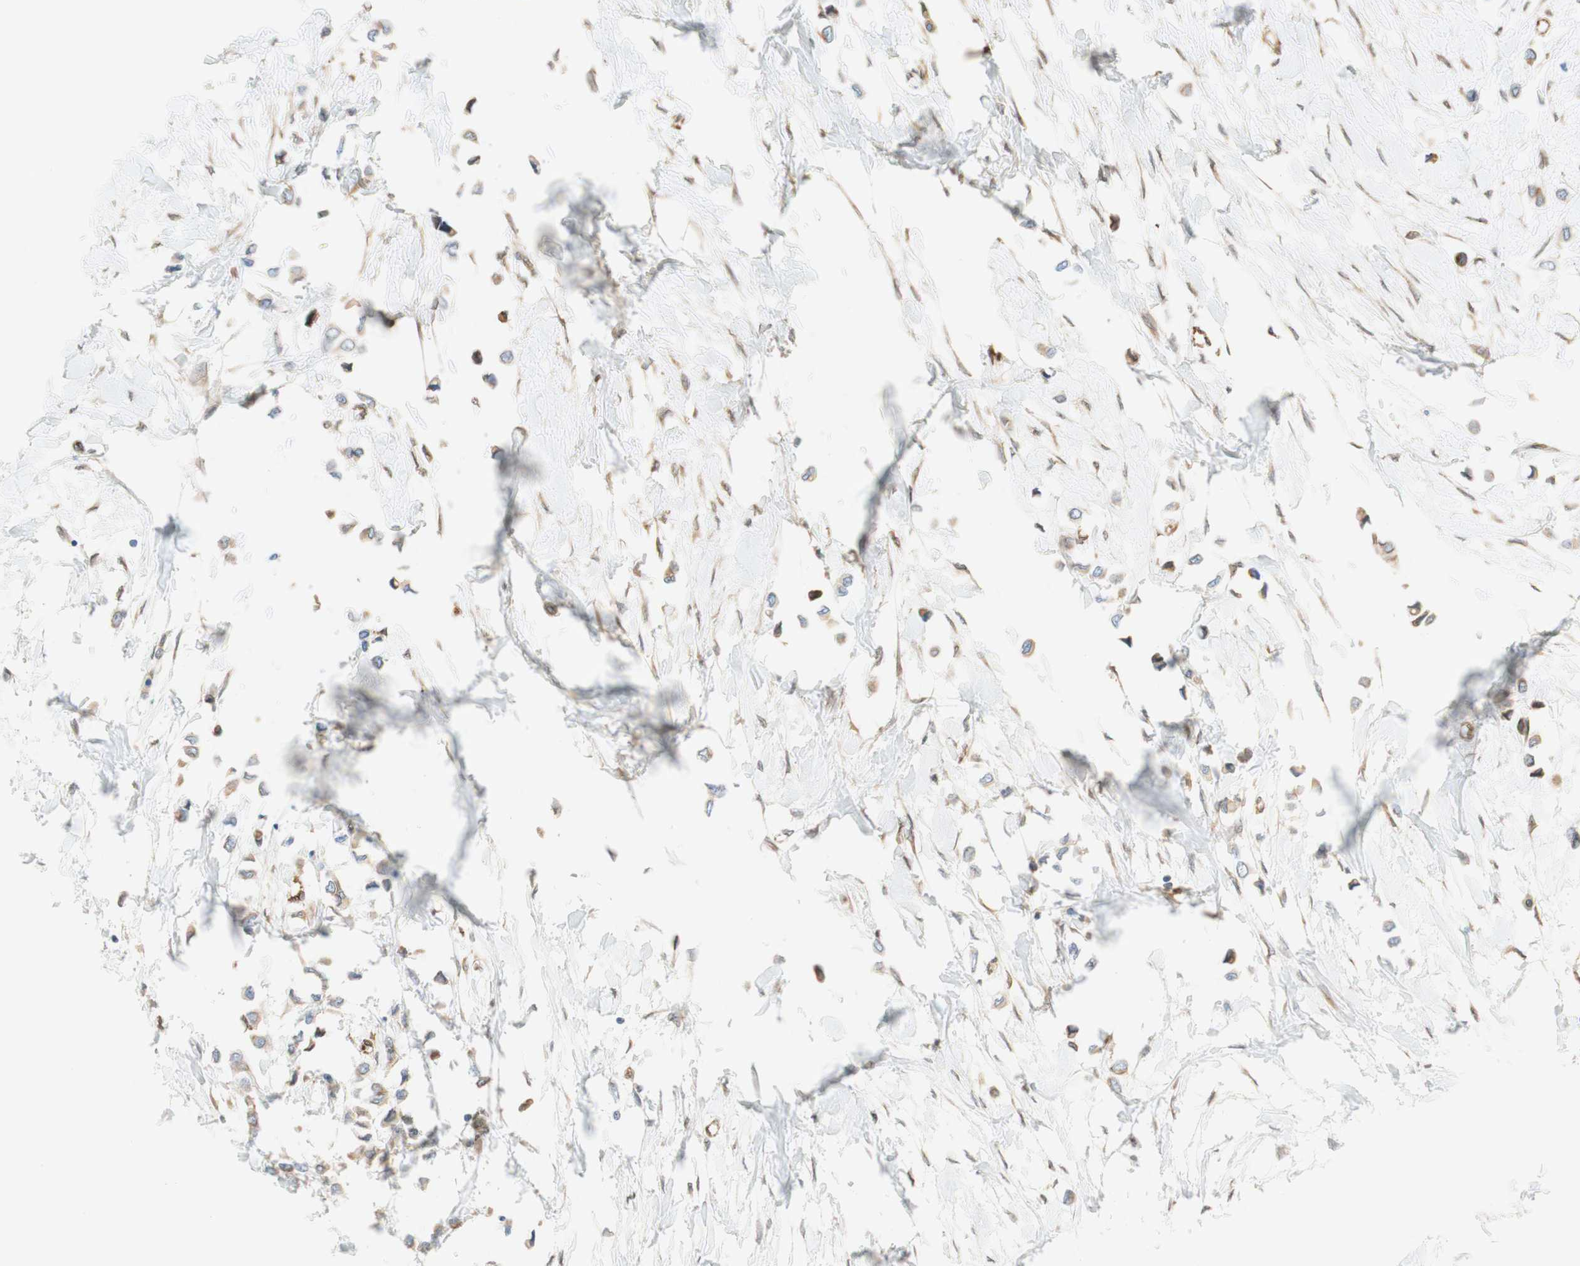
{"staining": {"intensity": "weak", "quantity": "<25%", "location": "cytoplasmic/membranous"}, "tissue": "breast cancer", "cell_type": "Tumor cells", "image_type": "cancer", "snomed": [{"axis": "morphology", "description": "Lobular carcinoma"}, {"axis": "topography", "description": "Breast"}], "caption": "Tumor cells show no significant protein positivity in lobular carcinoma (breast). (DAB IHC visualized using brightfield microscopy, high magnification).", "gene": "ENDOD1", "patient": {"sex": "female", "age": 51}}